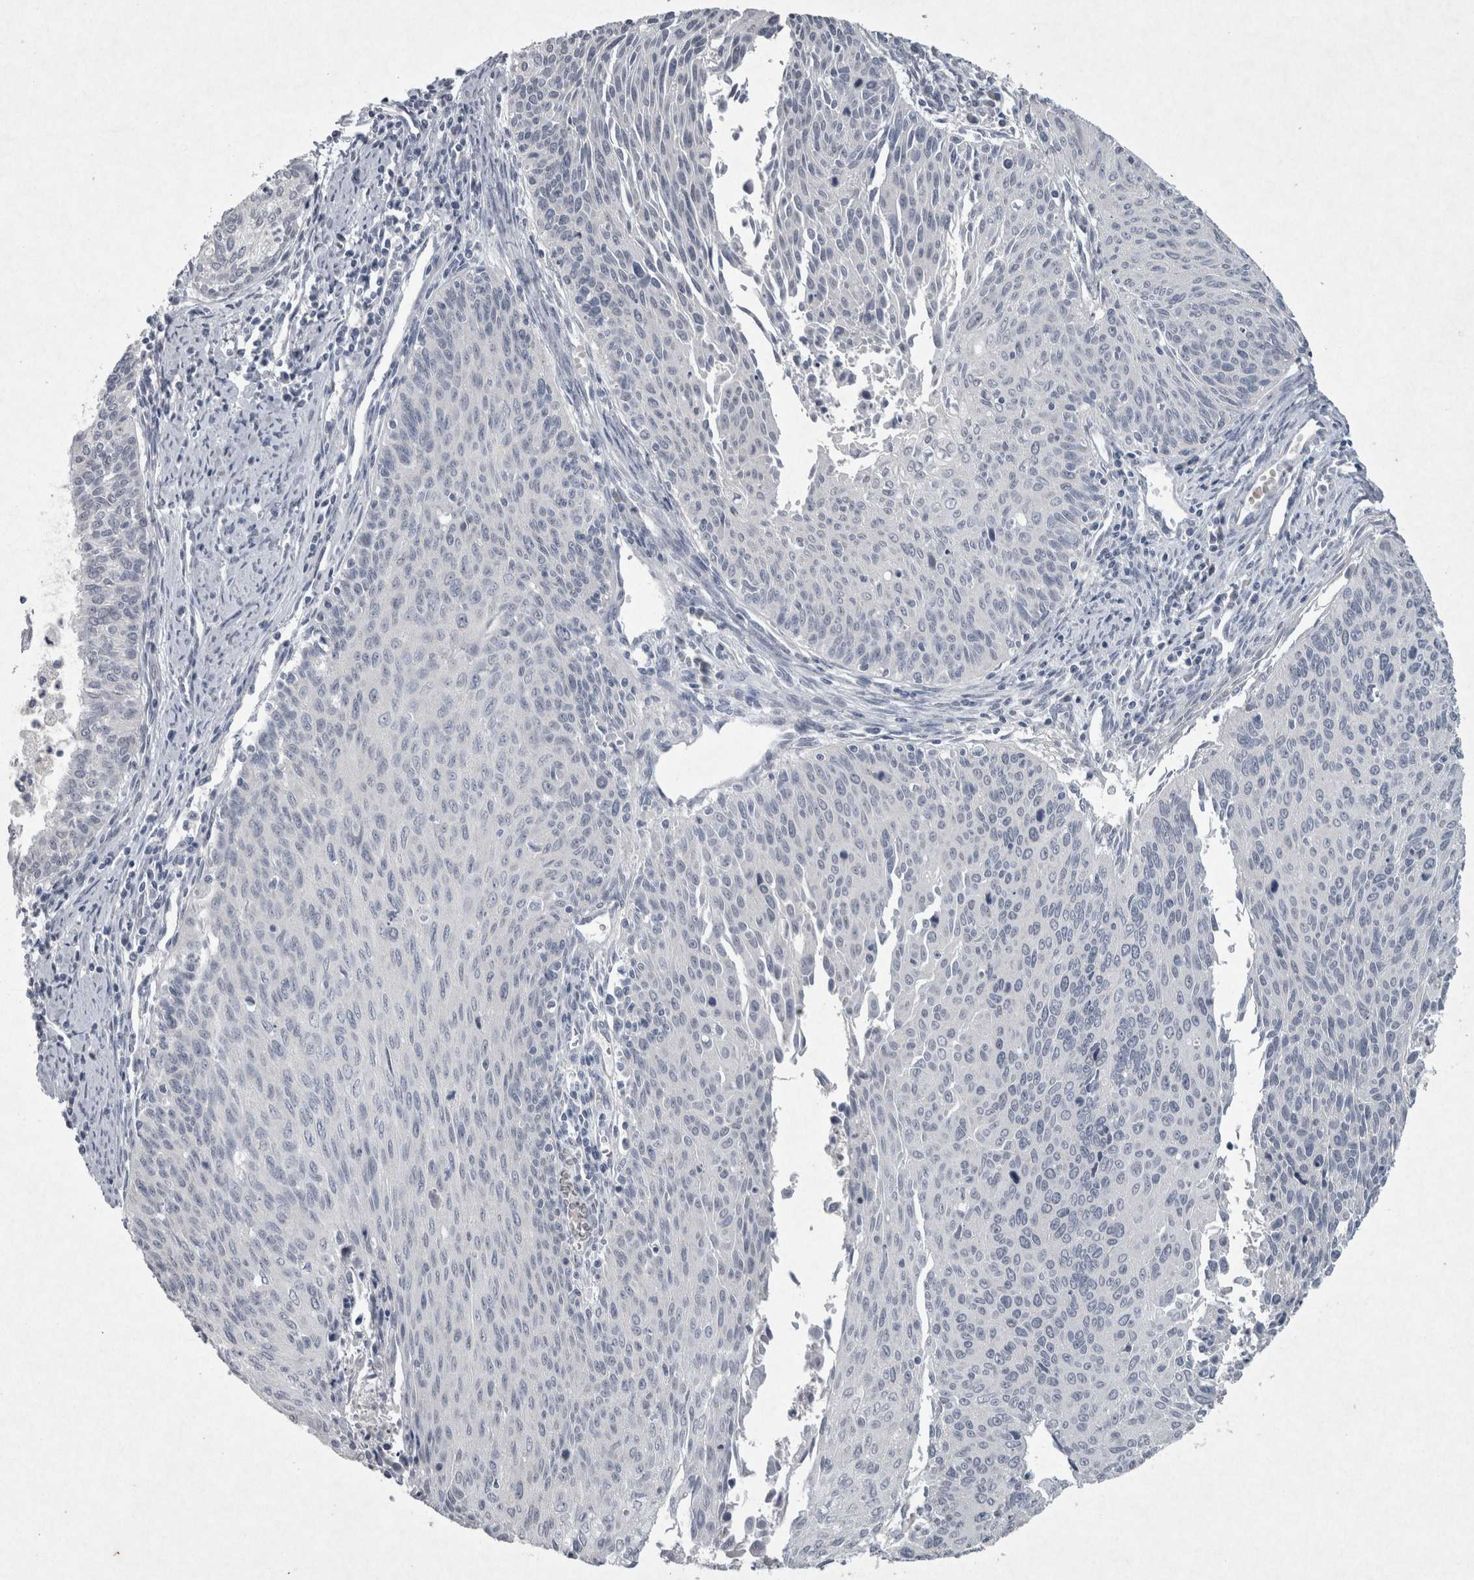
{"staining": {"intensity": "negative", "quantity": "none", "location": "none"}, "tissue": "cervical cancer", "cell_type": "Tumor cells", "image_type": "cancer", "snomed": [{"axis": "morphology", "description": "Squamous cell carcinoma, NOS"}, {"axis": "topography", "description": "Cervix"}], "caption": "Cervical cancer was stained to show a protein in brown. There is no significant expression in tumor cells.", "gene": "PDX1", "patient": {"sex": "female", "age": 55}}